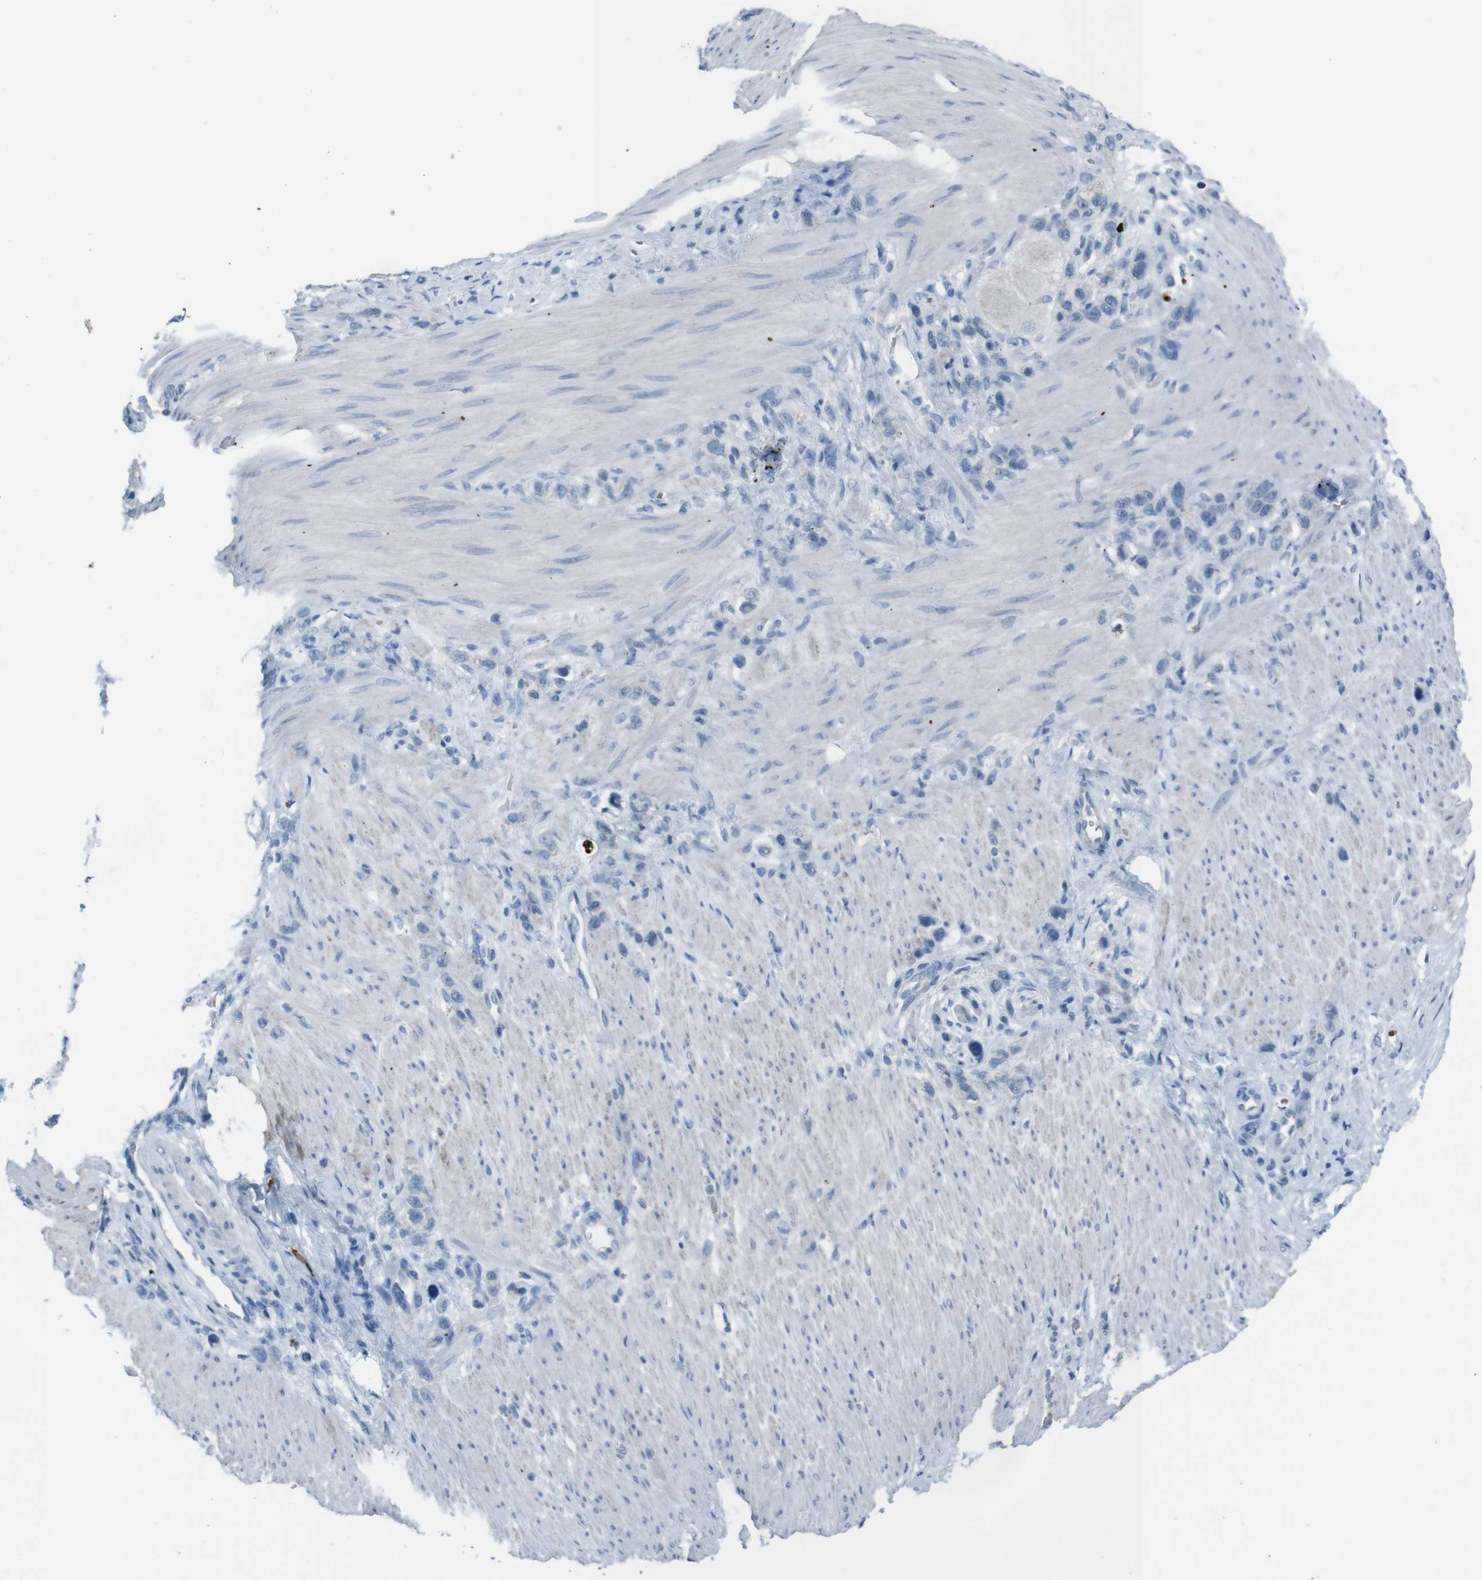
{"staining": {"intensity": "negative", "quantity": "none", "location": "none"}, "tissue": "stomach cancer", "cell_type": "Tumor cells", "image_type": "cancer", "snomed": [{"axis": "morphology", "description": "Adenocarcinoma, NOS"}, {"axis": "morphology", "description": "Adenocarcinoma, High grade"}, {"axis": "topography", "description": "Stomach, upper"}, {"axis": "topography", "description": "Stomach, lower"}], "caption": "Tumor cells show no significant protein positivity in stomach adenocarcinoma.", "gene": "ST6GAL1", "patient": {"sex": "female", "age": 65}}